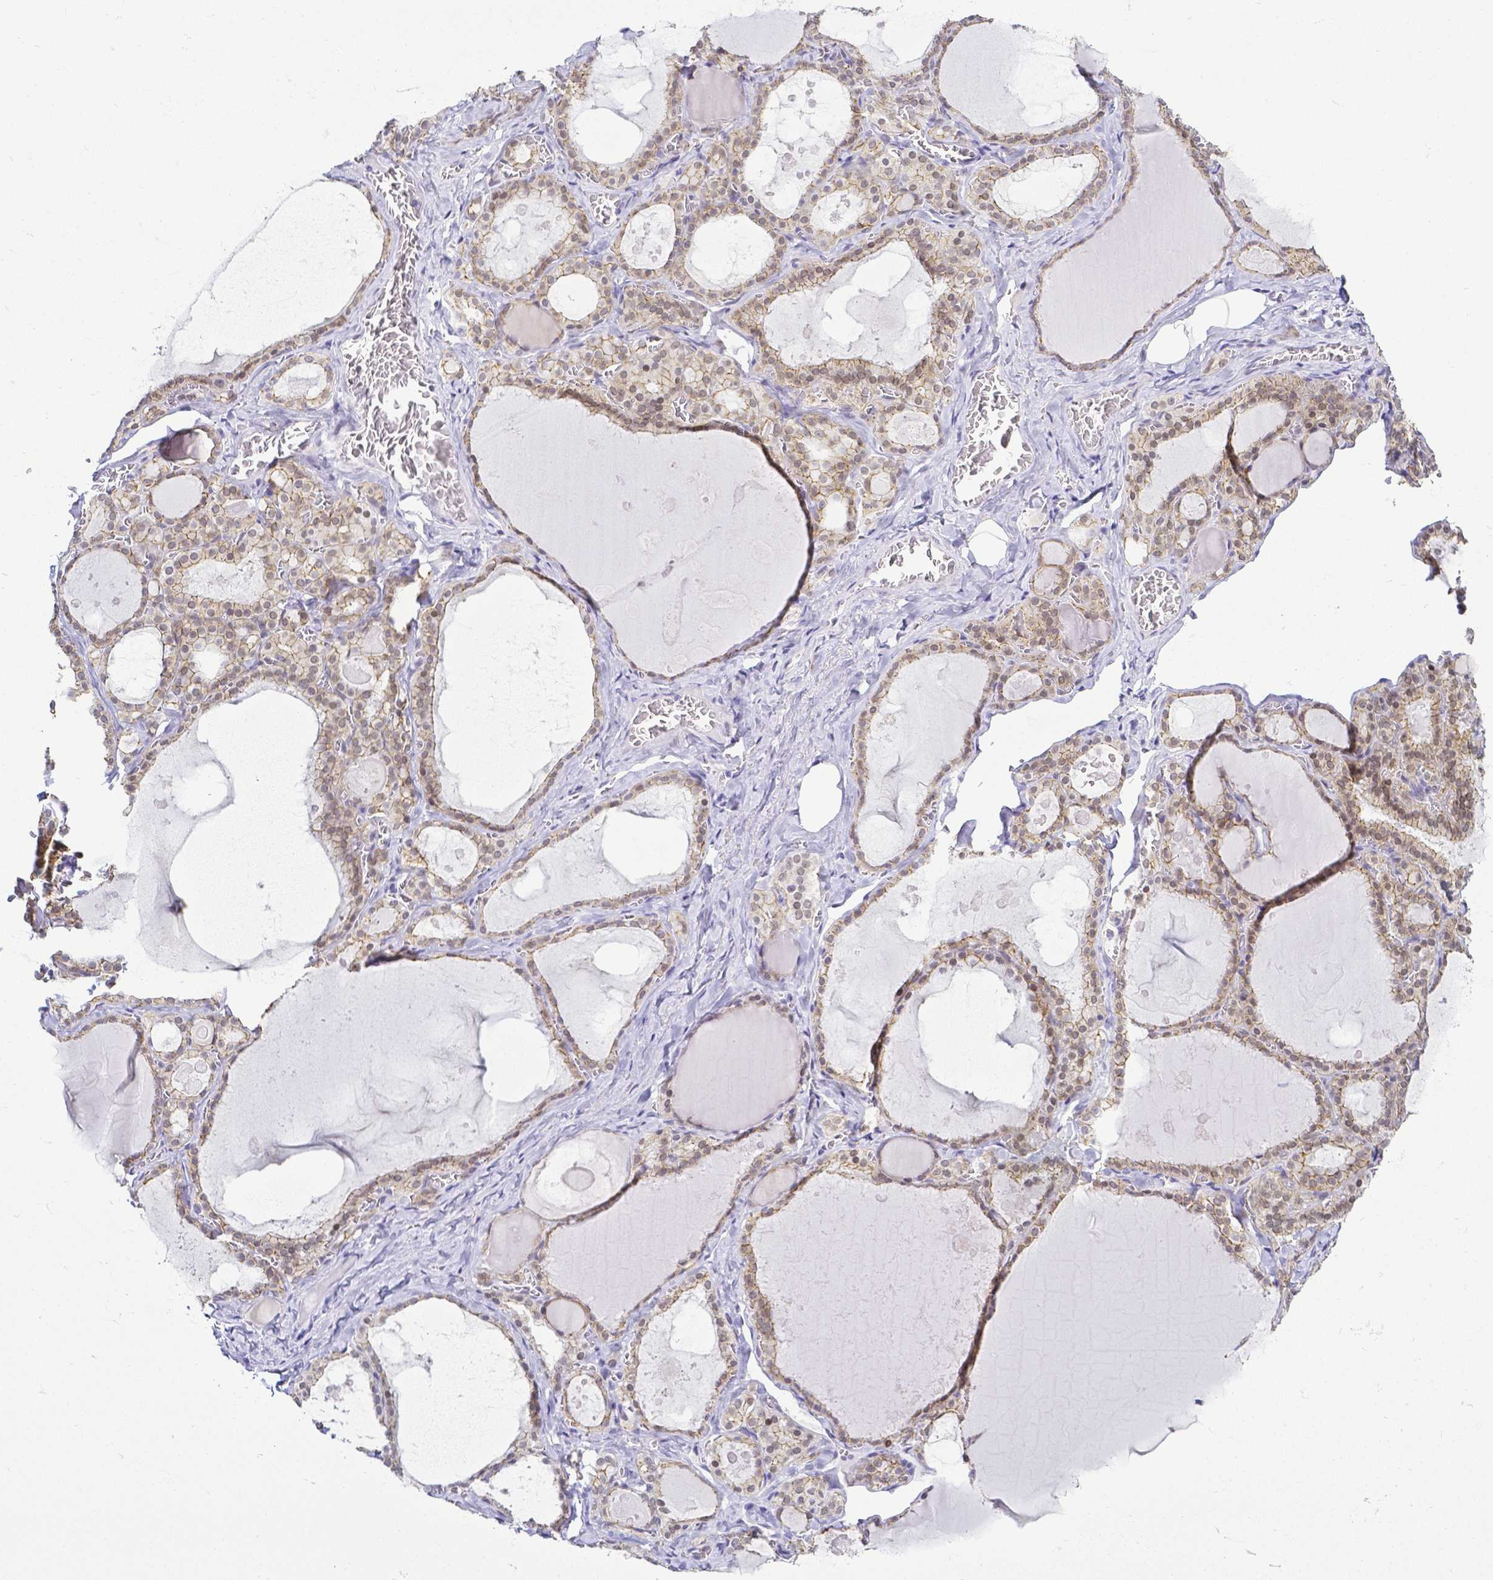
{"staining": {"intensity": "moderate", "quantity": ">75%", "location": "cytoplasmic/membranous,nuclear"}, "tissue": "thyroid gland", "cell_type": "Glandular cells", "image_type": "normal", "snomed": [{"axis": "morphology", "description": "Normal tissue, NOS"}, {"axis": "topography", "description": "Thyroid gland"}], "caption": "IHC histopathology image of benign human thyroid gland stained for a protein (brown), which demonstrates medium levels of moderate cytoplasmic/membranous,nuclear positivity in about >75% of glandular cells.", "gene": "FAM83G", "patient": {"sex": "male", "age": 56}}